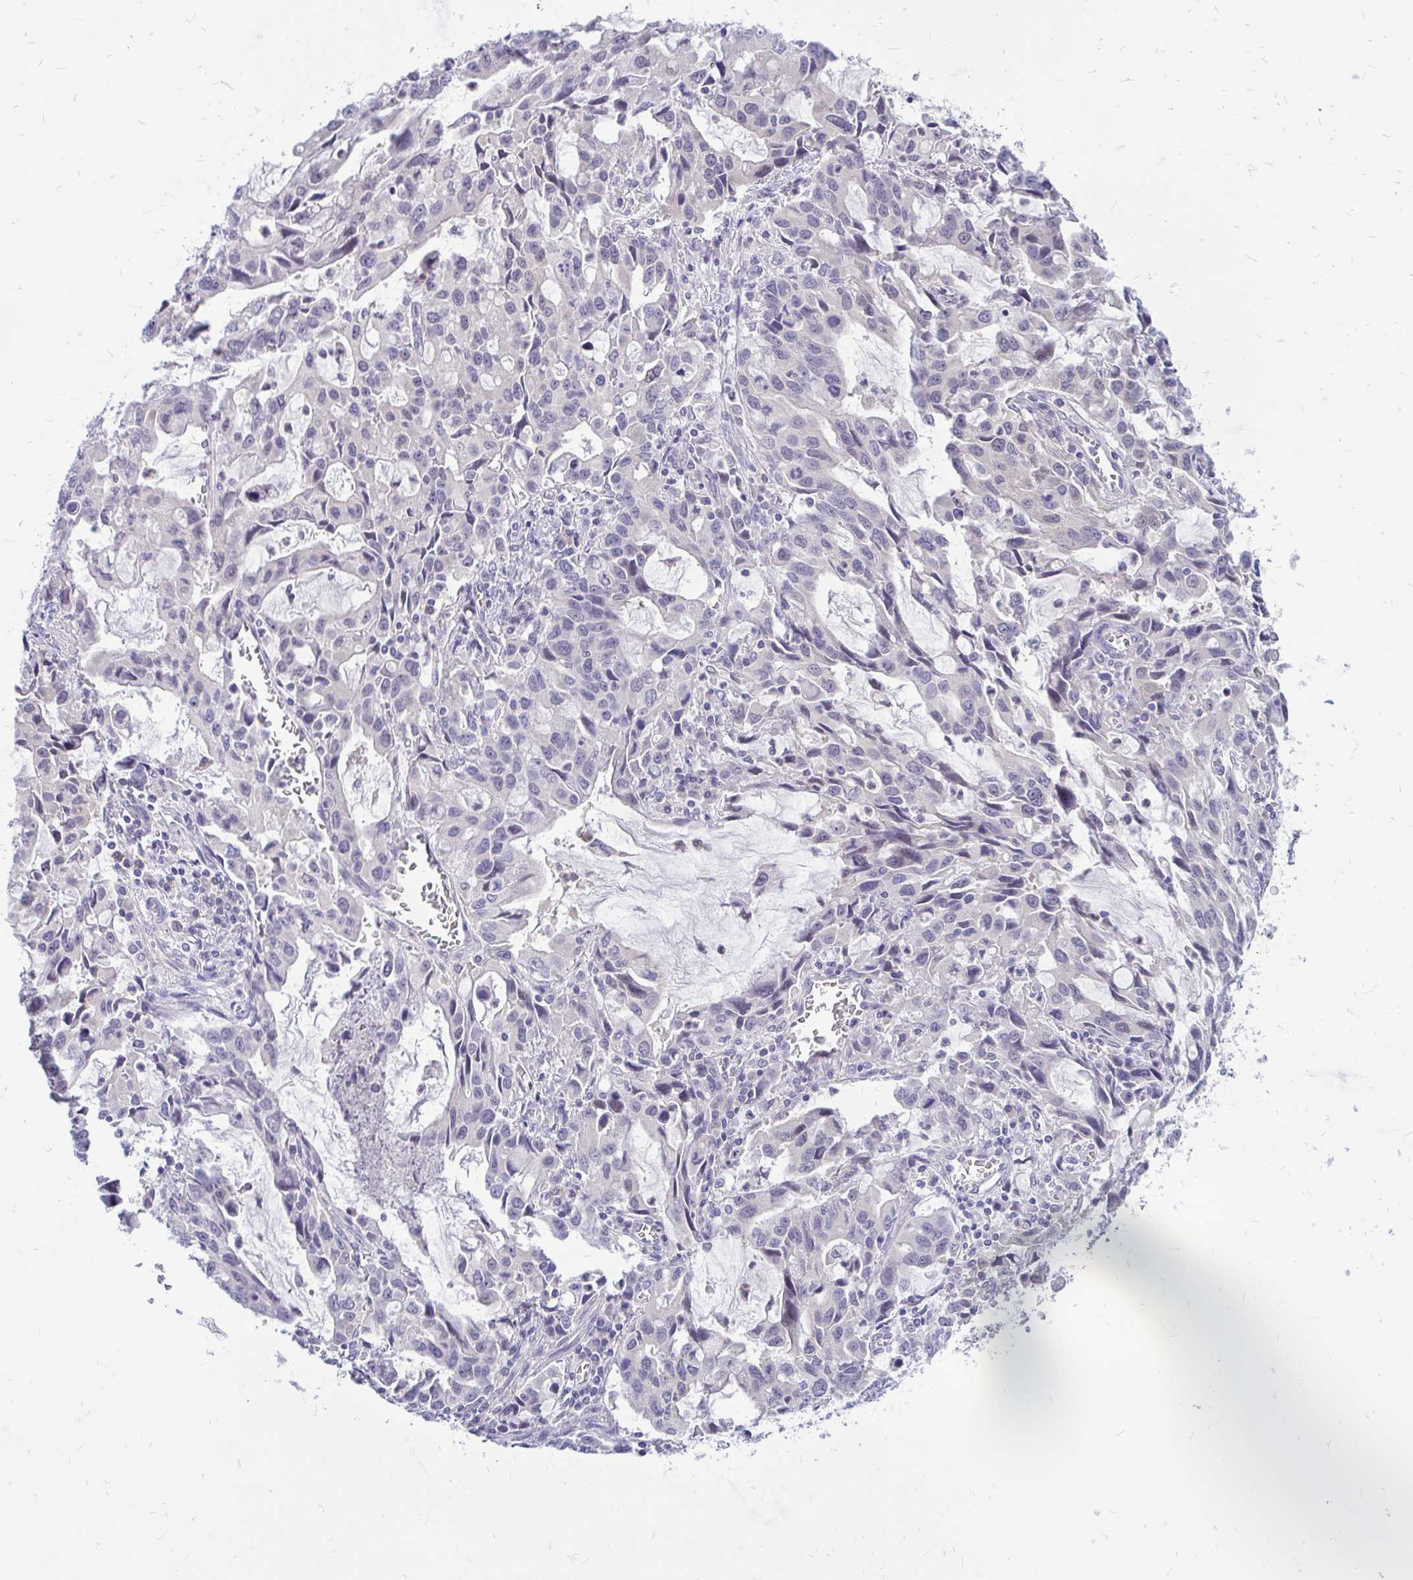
{"staining": {"intensity": "negative", "quantity": "none", "location": "none"}, "tissue": "stomach cancer", "cell_type": "Tumor cells", "image_type": "cancer", "snomed": [{"axis": "morphology", "description": "Adenocarcinoma, NOS"}, {"axis": "topography", "description": "Stomach, upper"}], "caption": "High power microscopy image of an IHC photomicrograph of stomach cancer, revealing no significant expression in tumor cells. (DAB immunohistochemistry with hematoxylin counter stain).", "gene": "MAP1LC3A", "patient": {"sex": "male", "age": 85}}